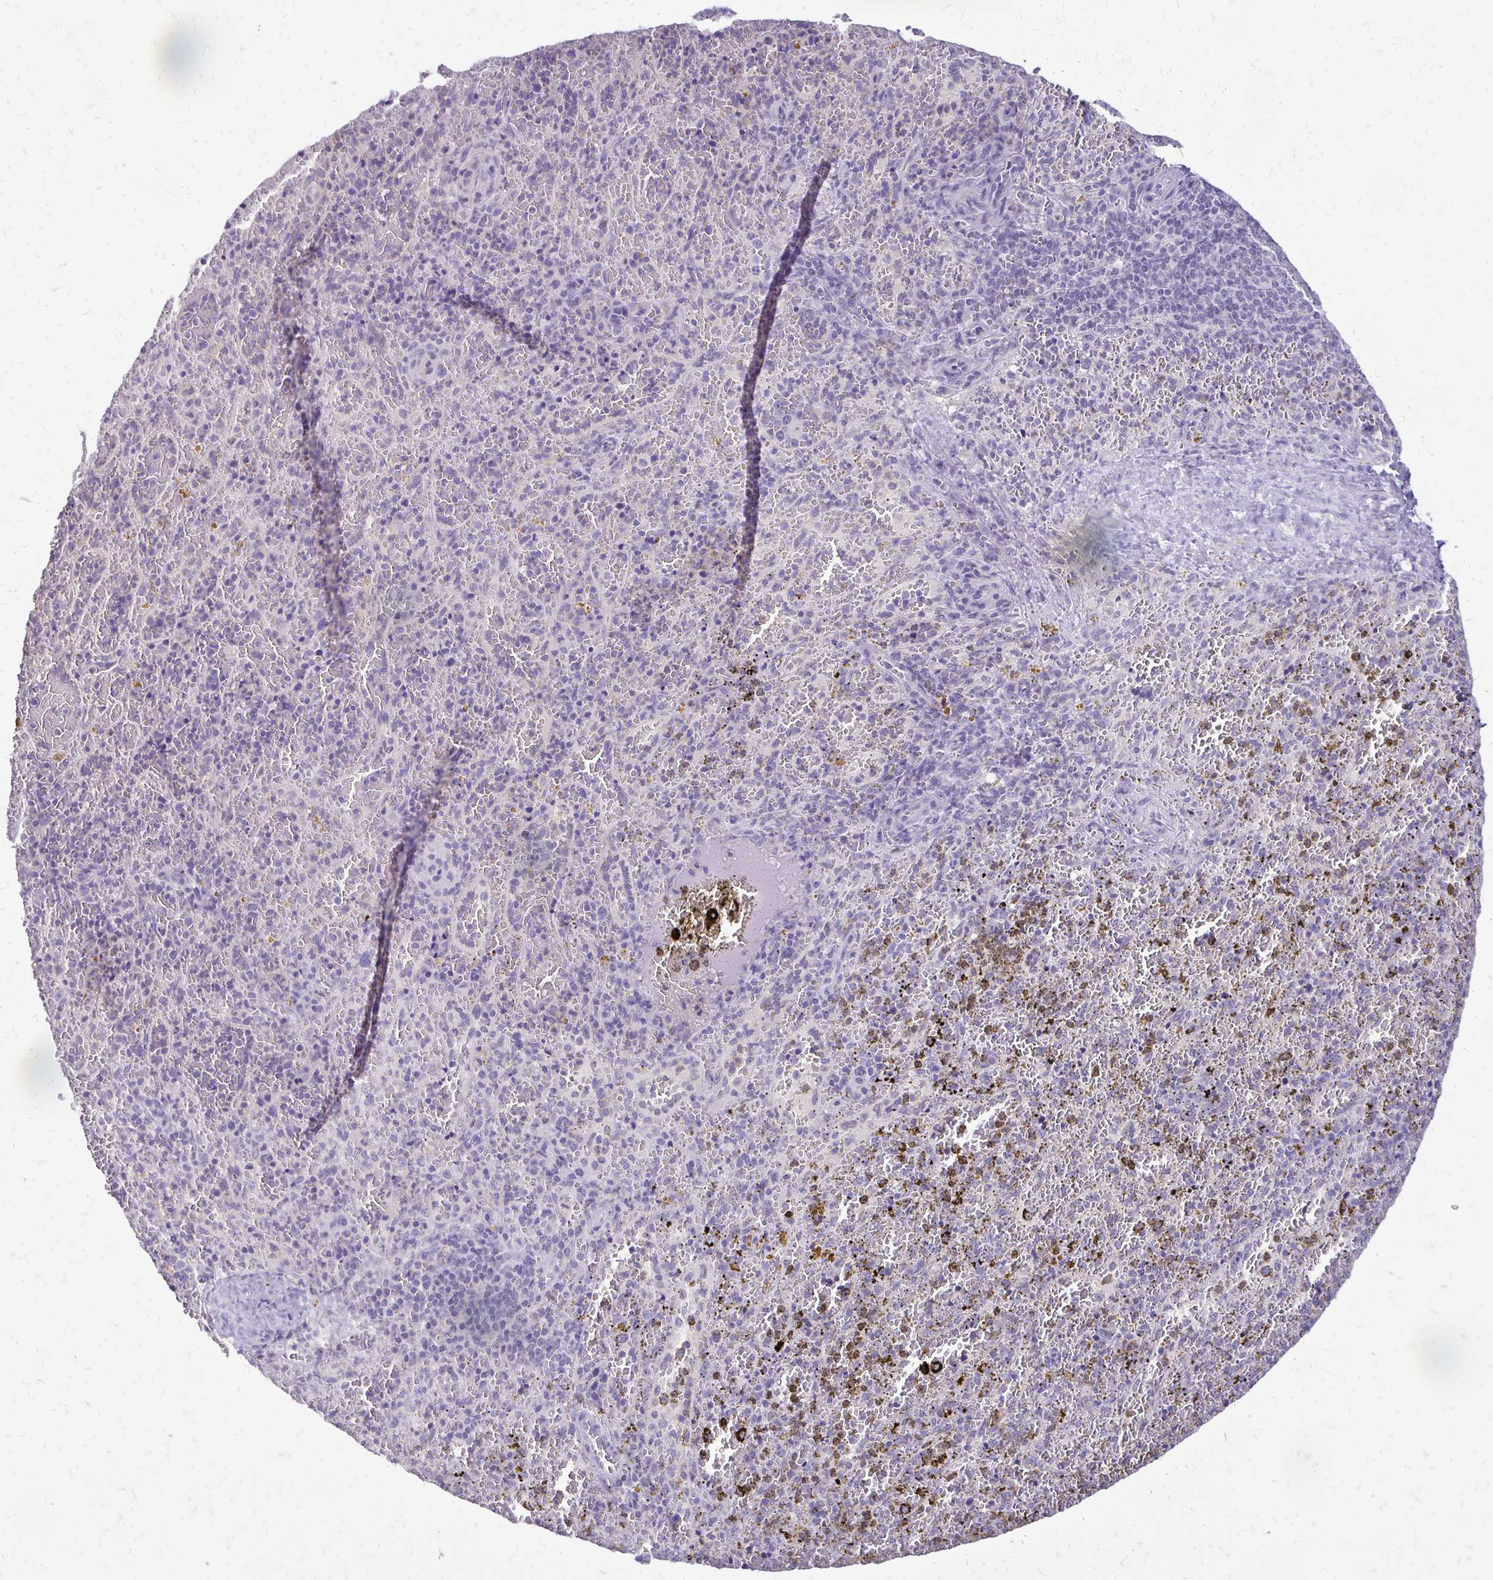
{"staining": {"intensity": "negative", "quantity": "none", "location": "none"}, "tissue": "spleen", "cell_type": "Cells in red pulp", "image_type": "normal", "snomed": [{"axis": "morphology", "description": "Normal tissue, NOS"}, {"axis": "topography", "description": "Spleen"}], "caption": "Photomicrograph shows no significant protein positivity in cells in red pulp of benign spleen. (IHC, brightfield microscopy, high magnification).", "gene": "ALPG", "patient": {"sex": "female", "age": 50}}